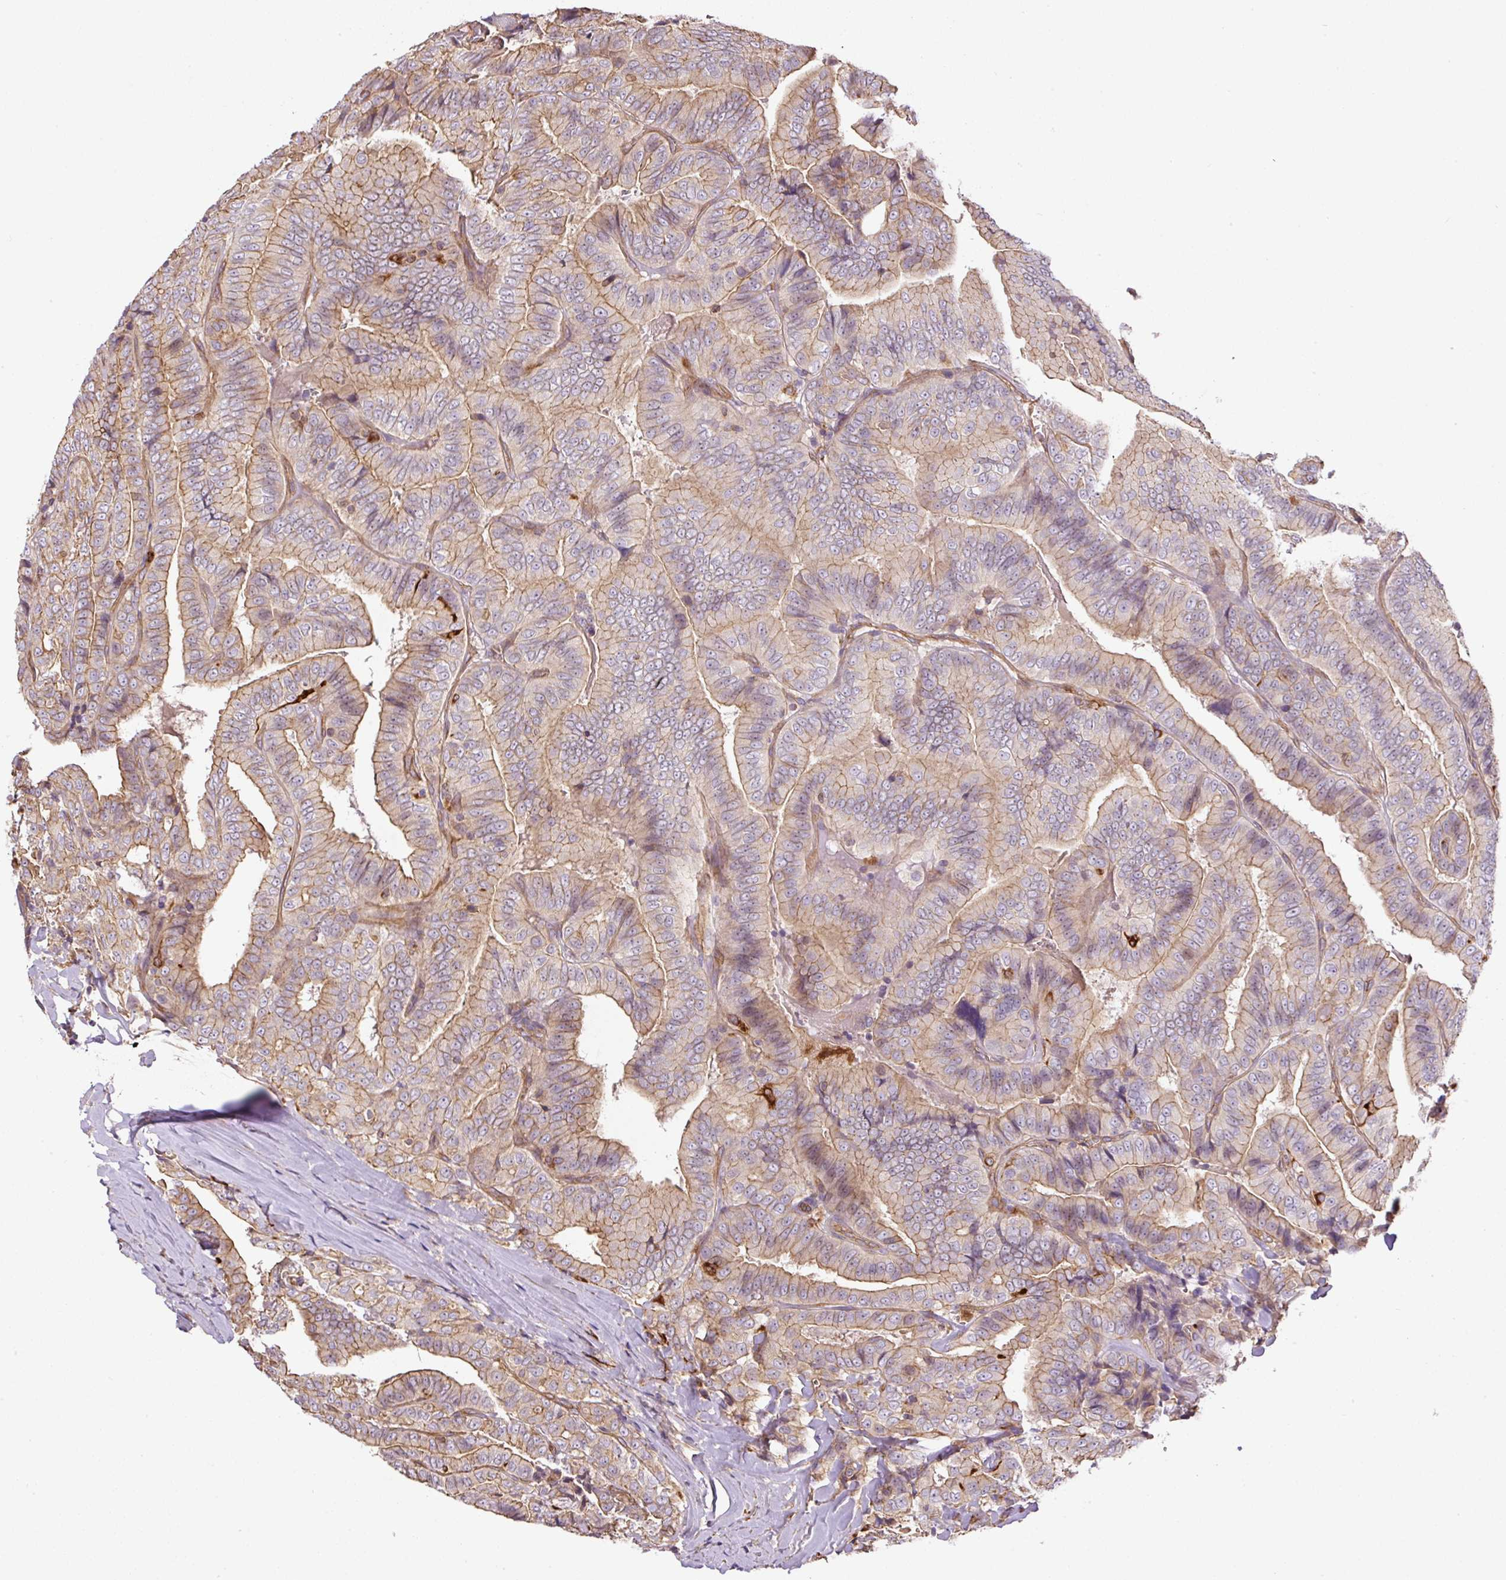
{"staining": {"intensity": "moderate", "quantity": ">75%", "location": "cytoplasmic/membranous"}, "tissue": "thyroid cancer", "cell_type": "Tumor cells", "image_type": "cancer", "snomed": [{"axis": "morphology", "description": "Papillary adenocarcinoma, NOS"}, {"axis": "topography", "description": "Thyroid gland"}], "caption": "A brown stain highlights moderate cytoplasmic/membranous positivity of a protein in human thyroid papillary adenocarcinoma tumor cells.", "gene": "B3GALT5", "patient": {"sex": "male", "age": 61}}